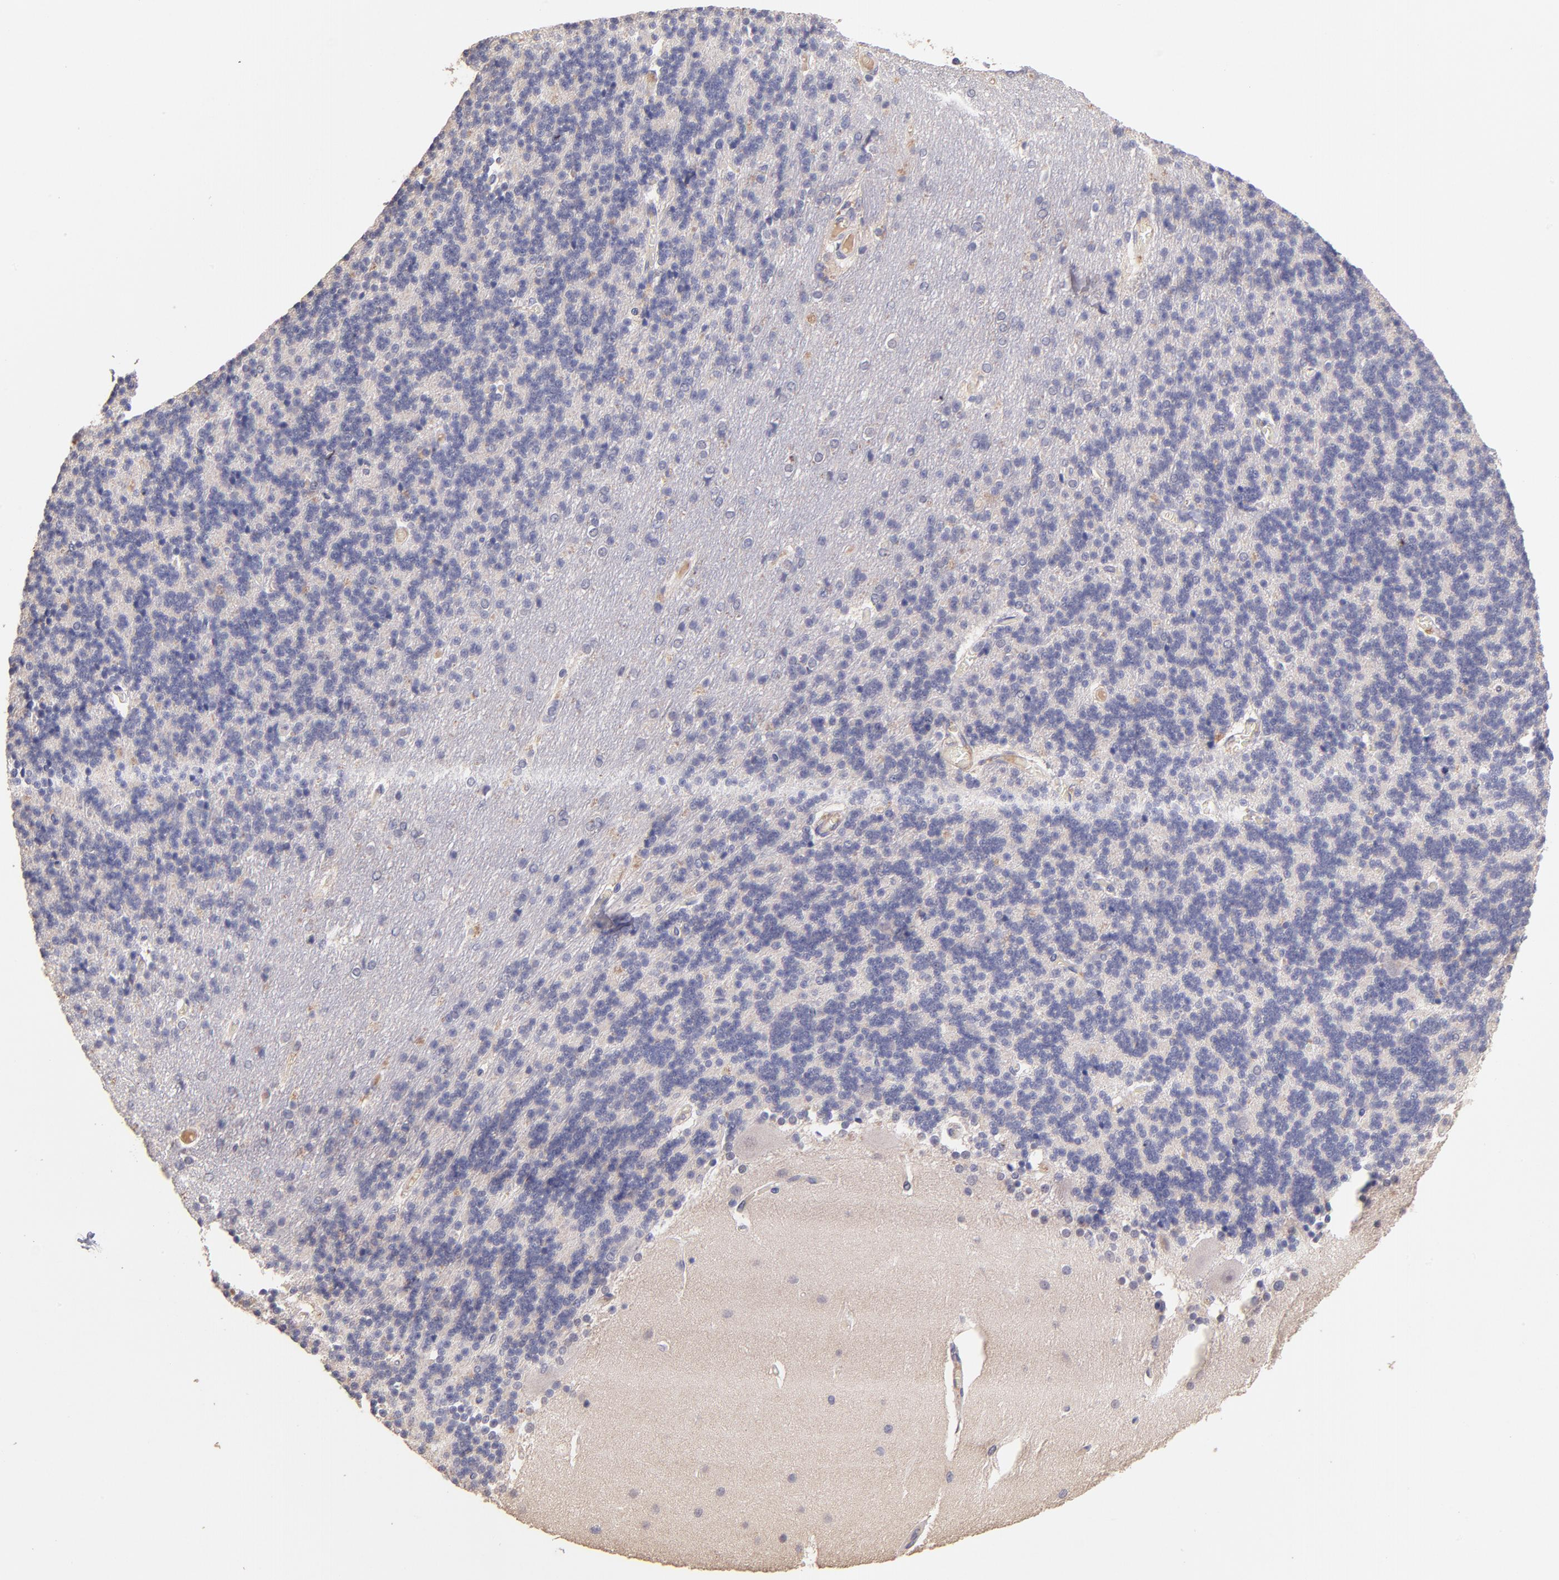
{"staining": {"intensity": "negative", "quantity": "none", "location": "none"}, "tissue": "cerebellum", "cell_type": "Cells in granular layer", "image_type": "normal", "snomed": [{"axis": "morphology", "description": "Normal tissue, NOS"}, {"axis": "topography", "description": "Cerebellum"}], "caption": "Cells in granular layer are negative for protein expression in benign human cerebellum.", "gene": "RNASEL", "patient": {"sex": "female", "age": 54}}